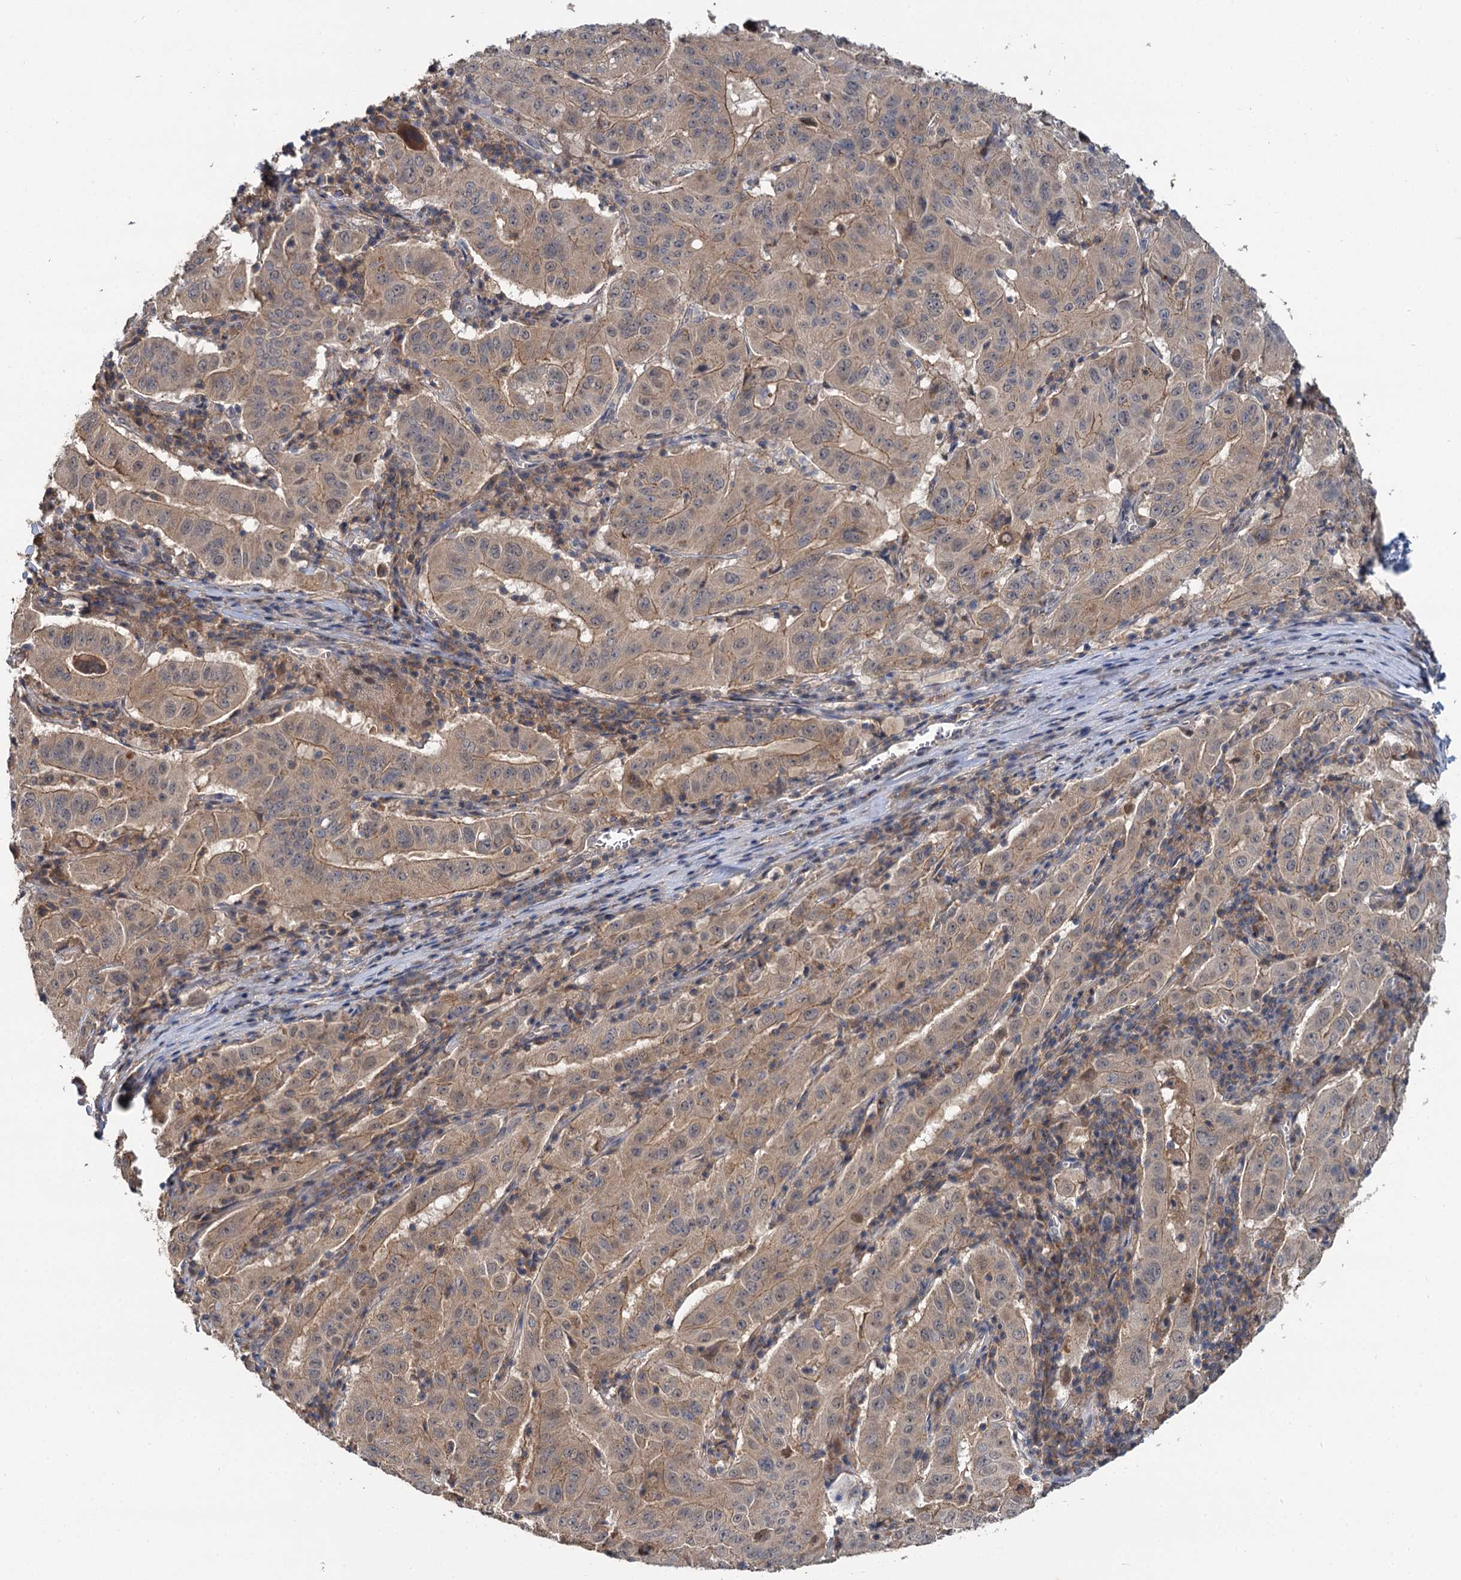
{"staining": {"intensity": "weak", "quantity": ">75%", "location": "cytoplasmic/membranous"}, "tissue": "pancreatic cancer", "cell_type": "Tumor cells", "image_type": "cancer", "snomed": [{"axis": "morphology", "description": "Adenocarcinoma, NOS"}, {"axis": "topography", "description": "Pancreas"}], "caption": "Weak cytoplasmic/membranous staining for a protein is appreciated in approximately >75% of tumor cells of pancreatic cancer using immunohistochemistry (IHC).", "gene": "TMEM39A", "patient": {"sex": "male", "age": 63}}